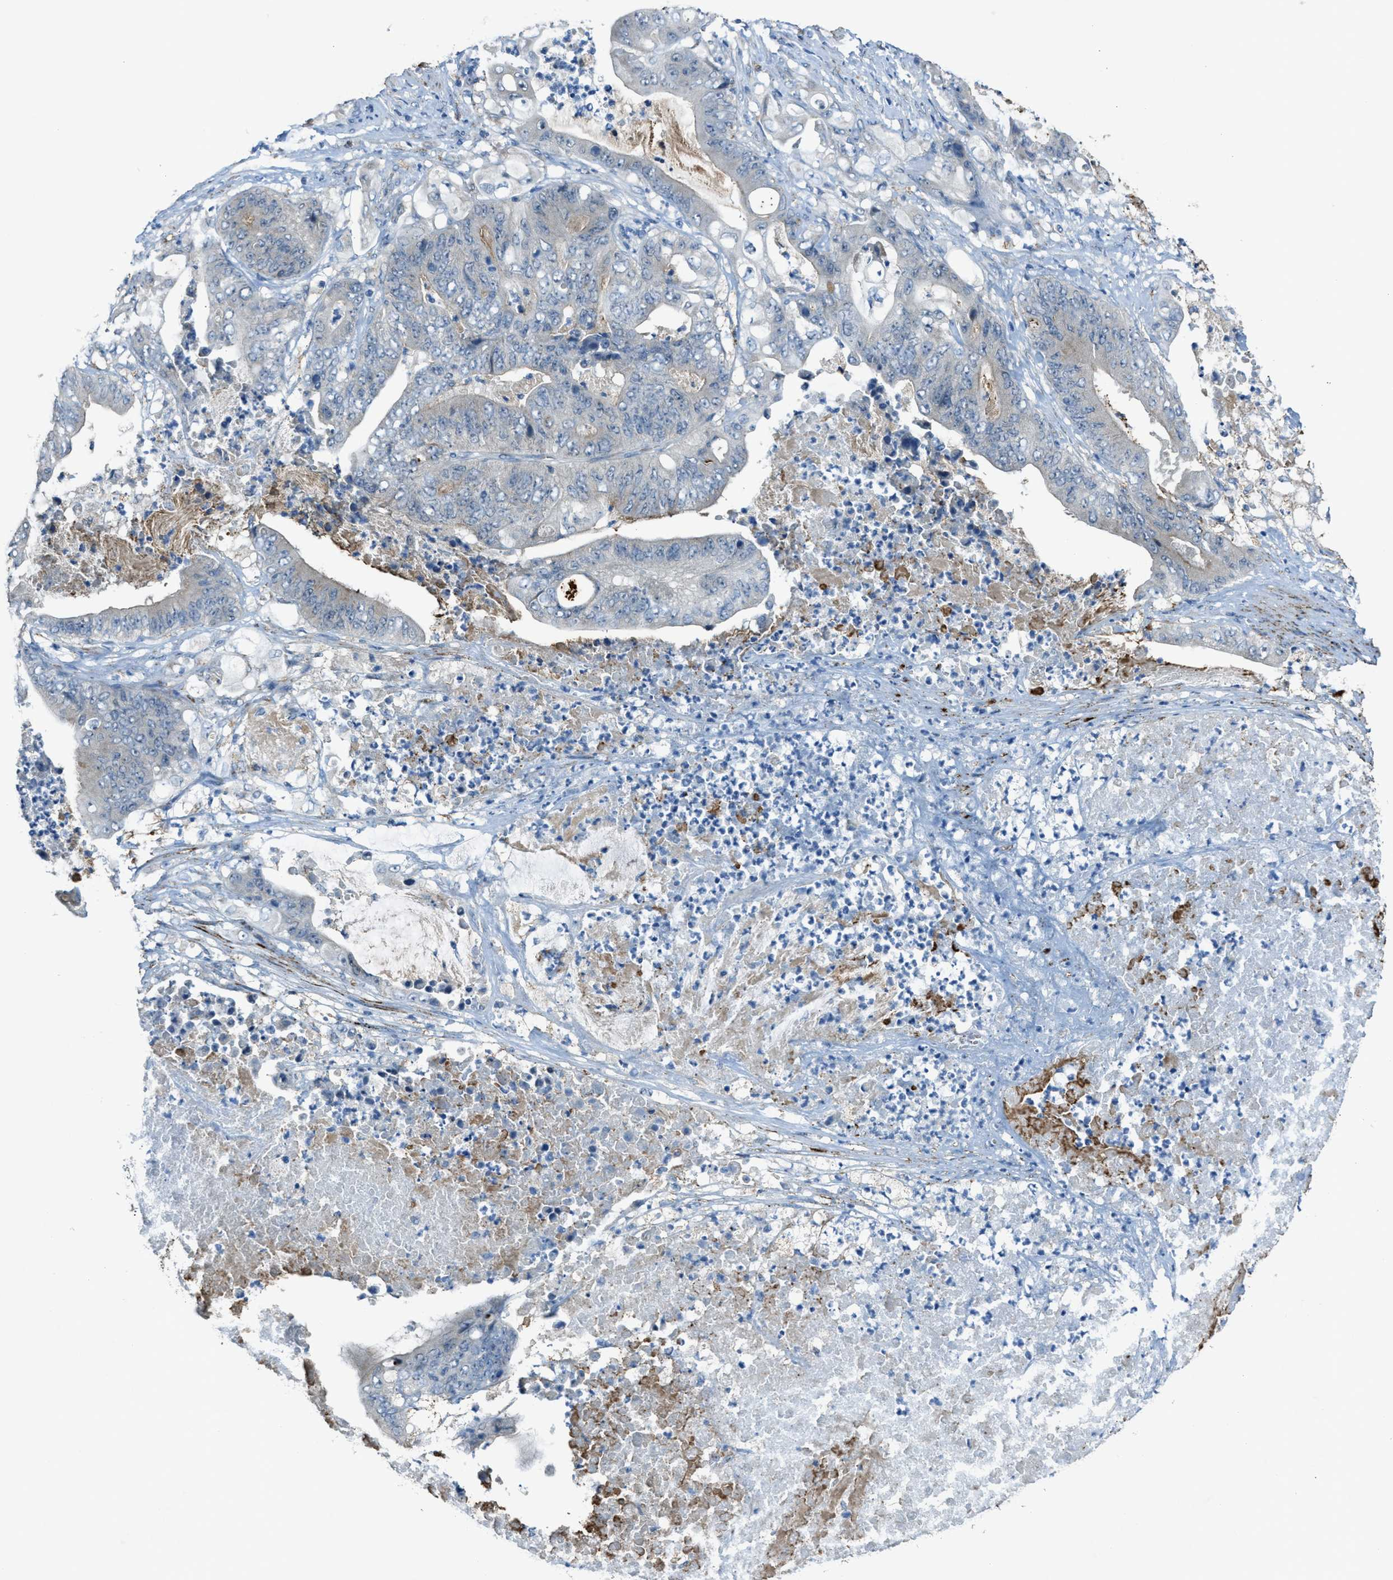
{"staining": {"intensity": "negative", "quantity": "none", "location": "none"}, "tissue": "stomach cancer", "cell_type": "Tumor cells", "image_type": "cancer", "snomed": [{"axis": "morphology", "description": "Adenocarcinoma, NOS"}, {"axis": "topography", "description": "Stomach"}], "caption": "A high-resolution histopathology image shows IHC staining of stomach adenocarcinoma, which exhibits no significant positivity in tumor cells.", "gene": "CDON", "patient": {"sex": "female", "age": 73}}